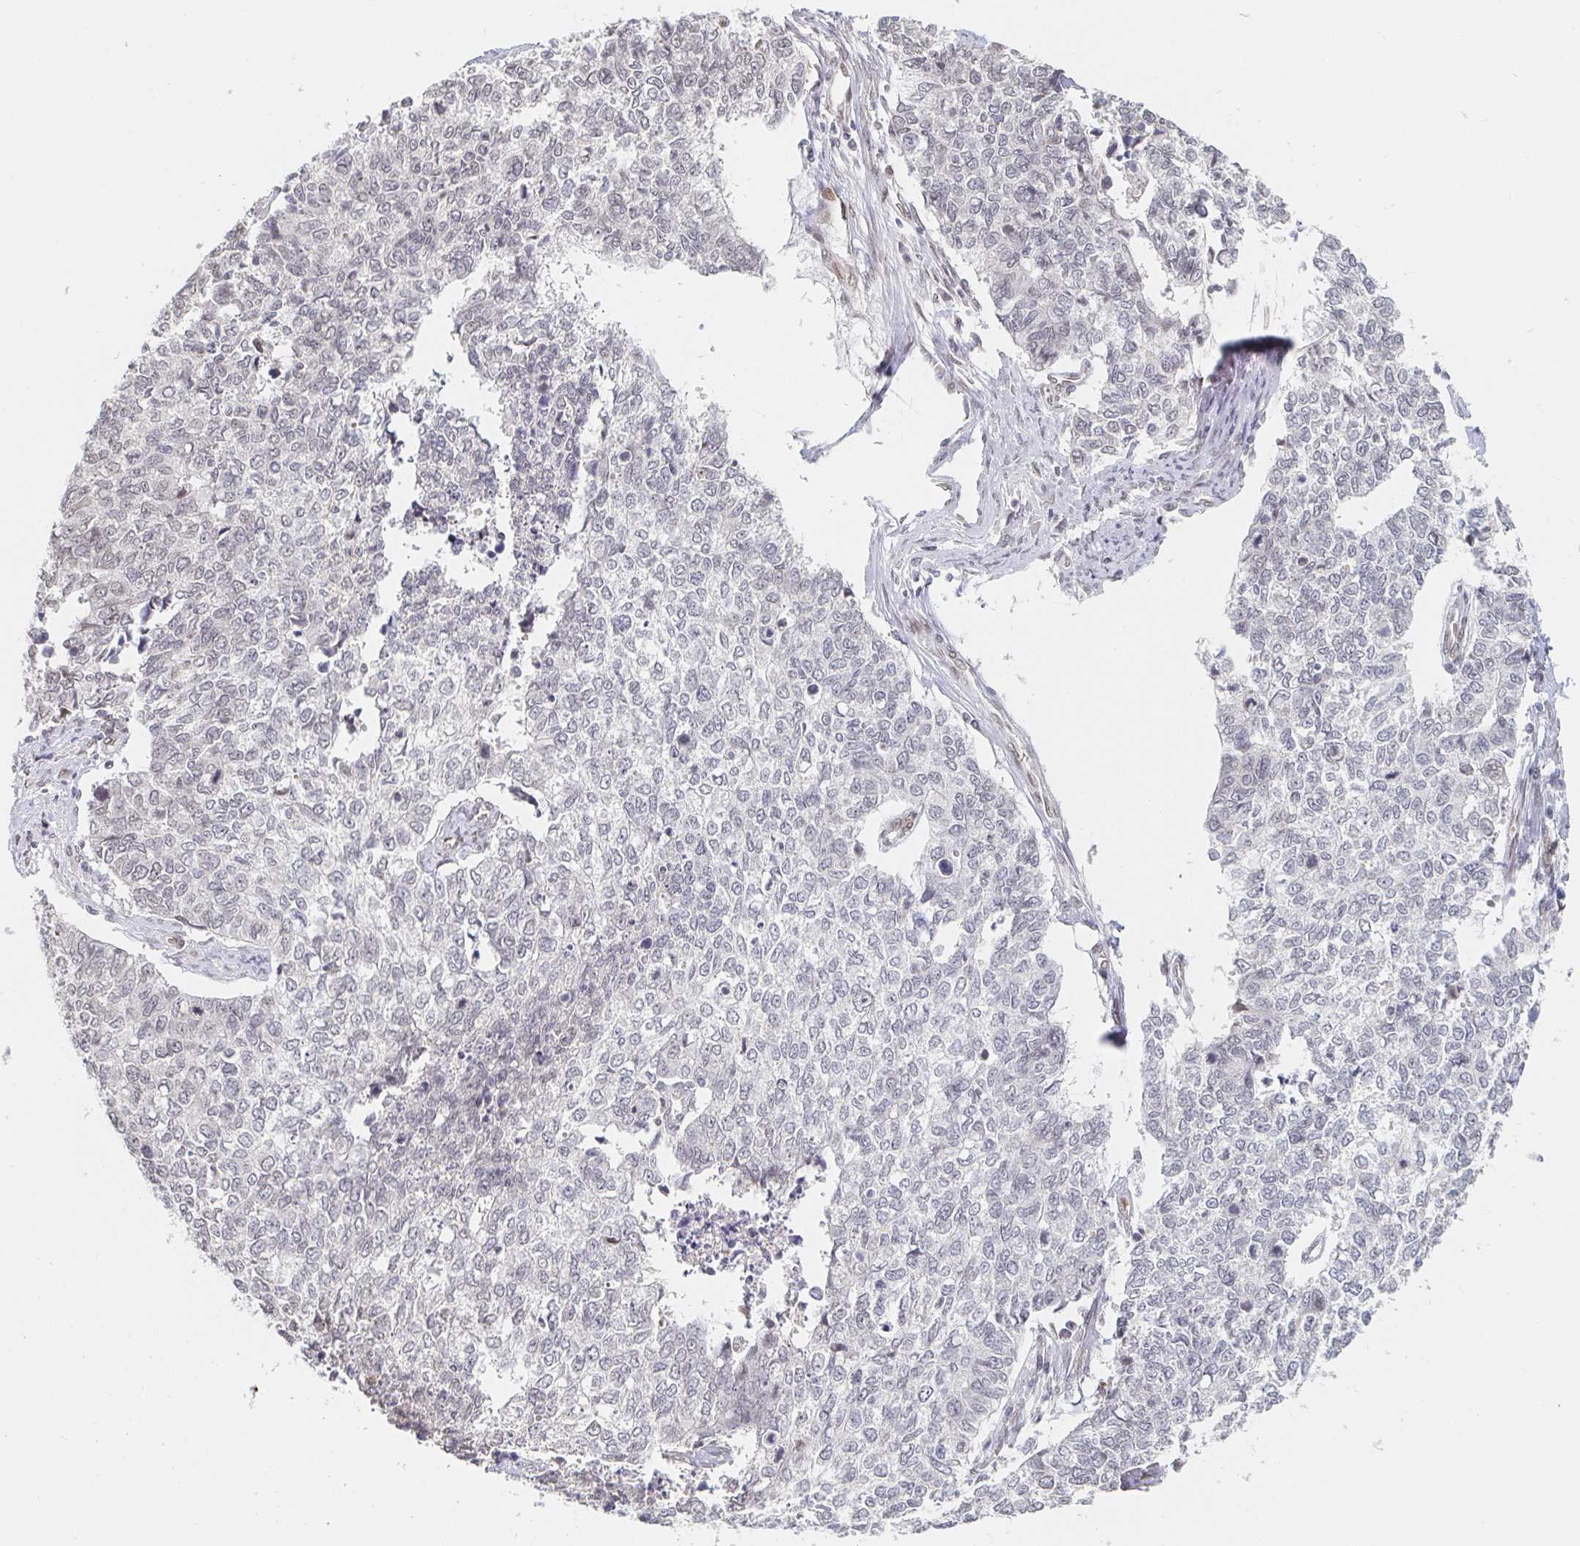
{"staining": {"intensity": "negative", "quantity": "none", "location": "none"}, "tissue": "cervical cancer", "cell_type": "Tumor cells", "image_type": "cancer", "snomed": [{"axis": "morphology", "description": "Adenocarcinoma, NOS"}, {"axis": "topography", "description": "Cervix"}], "caption": "There is no significant staining in tumor cells of cervical adenocarcinoma.", "gene": "CHD2", "patient": {"sex": "female", "age": 63}}